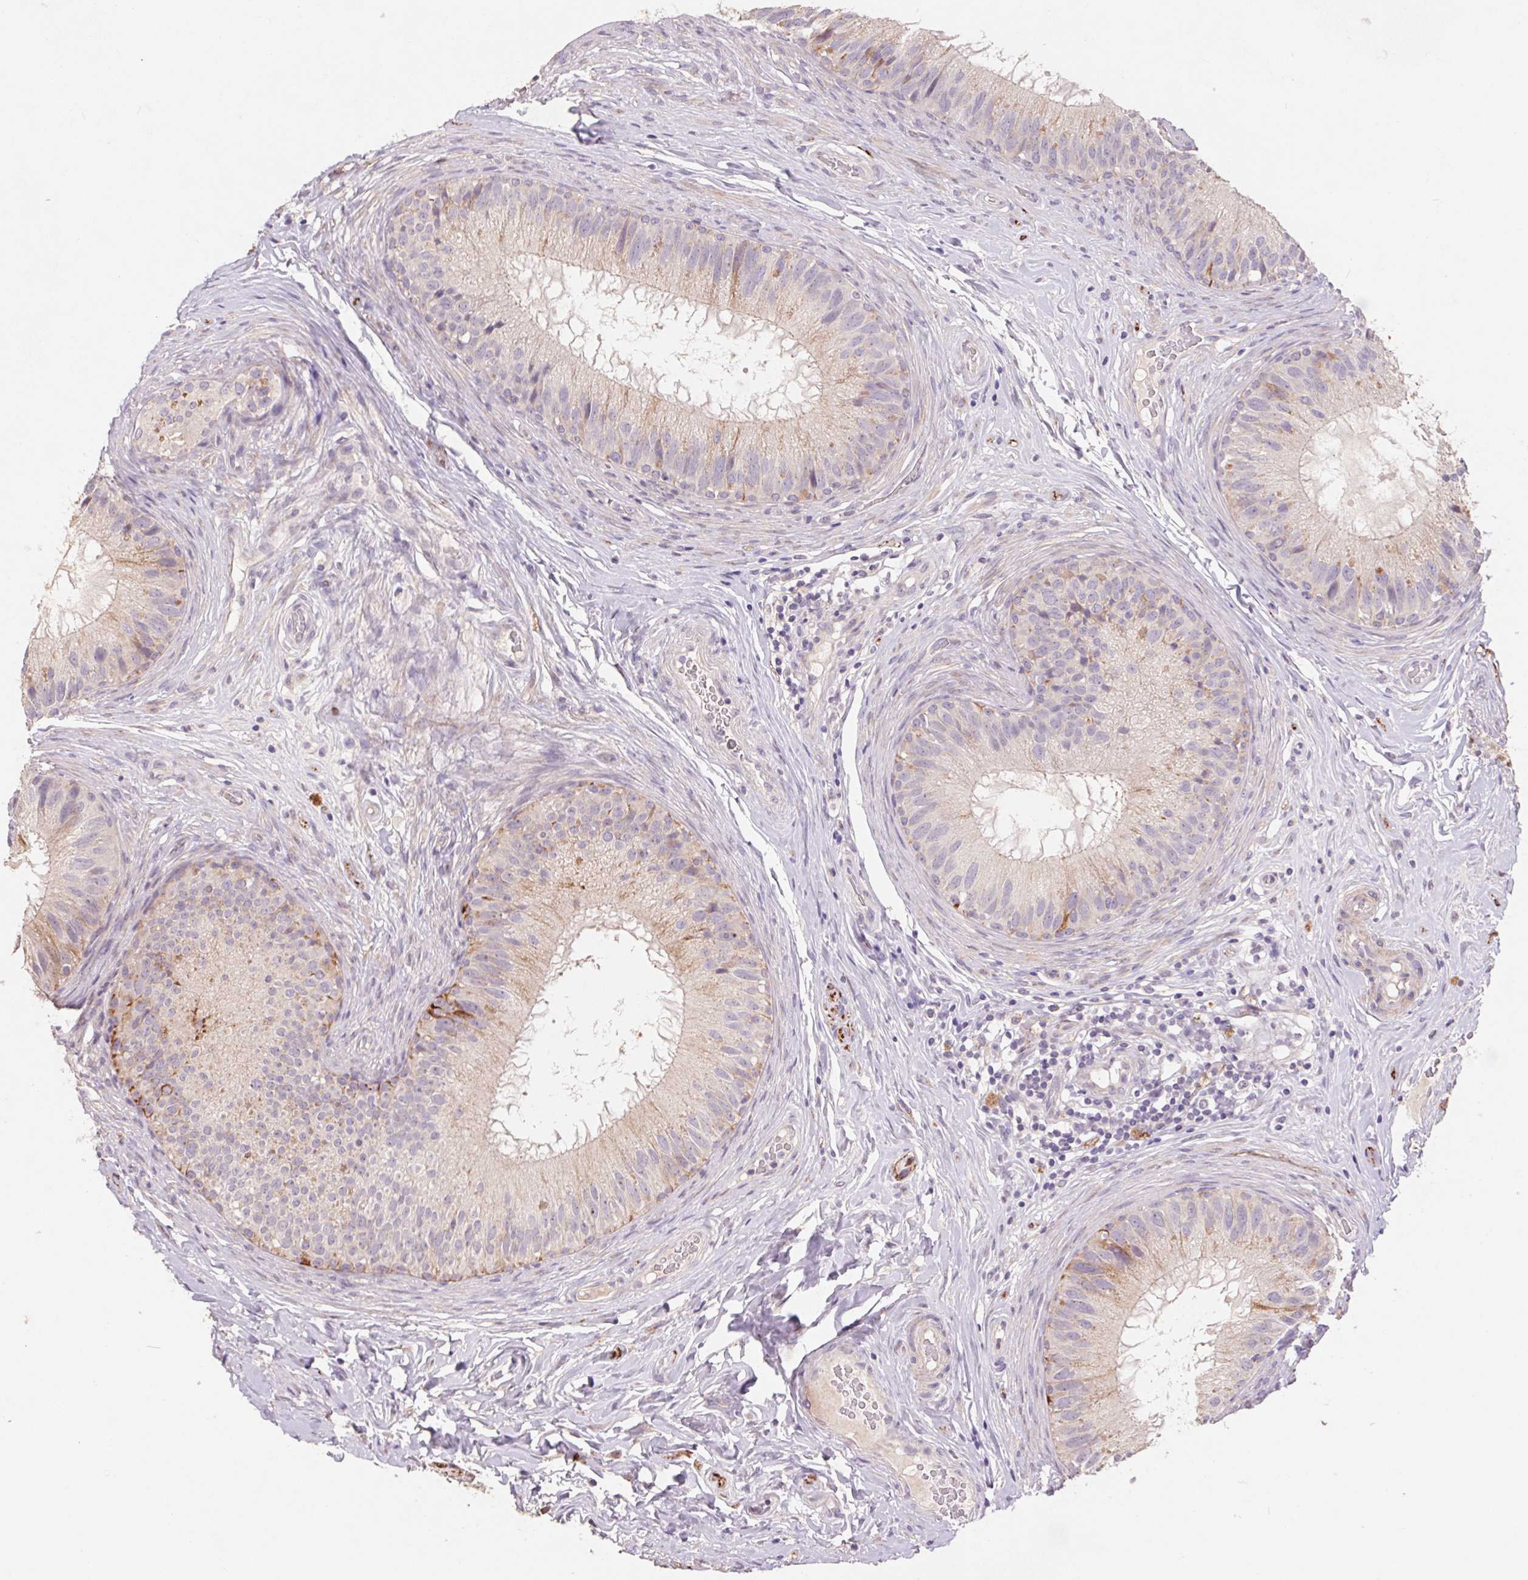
{"staining": {"intensity": "weak", "quantity": "25%-75%", "location": "cytoplasmic/membranous"}, "tissue": "epididymis", "cell_type": "Glandular cells", "image_type": "normal", "snomed": [{"axis": "morphology", "description": "Normal tissue, NOS"}, {"axis": "topography", "description": "Epididymis"}], "caption": "Weak cytoplasmic/membranous staining is appreciated in about 25%-75% of glandular cells in normal epididymis.", "gene": "GRM2", "patient": {"sex": "male", "age": 34}}